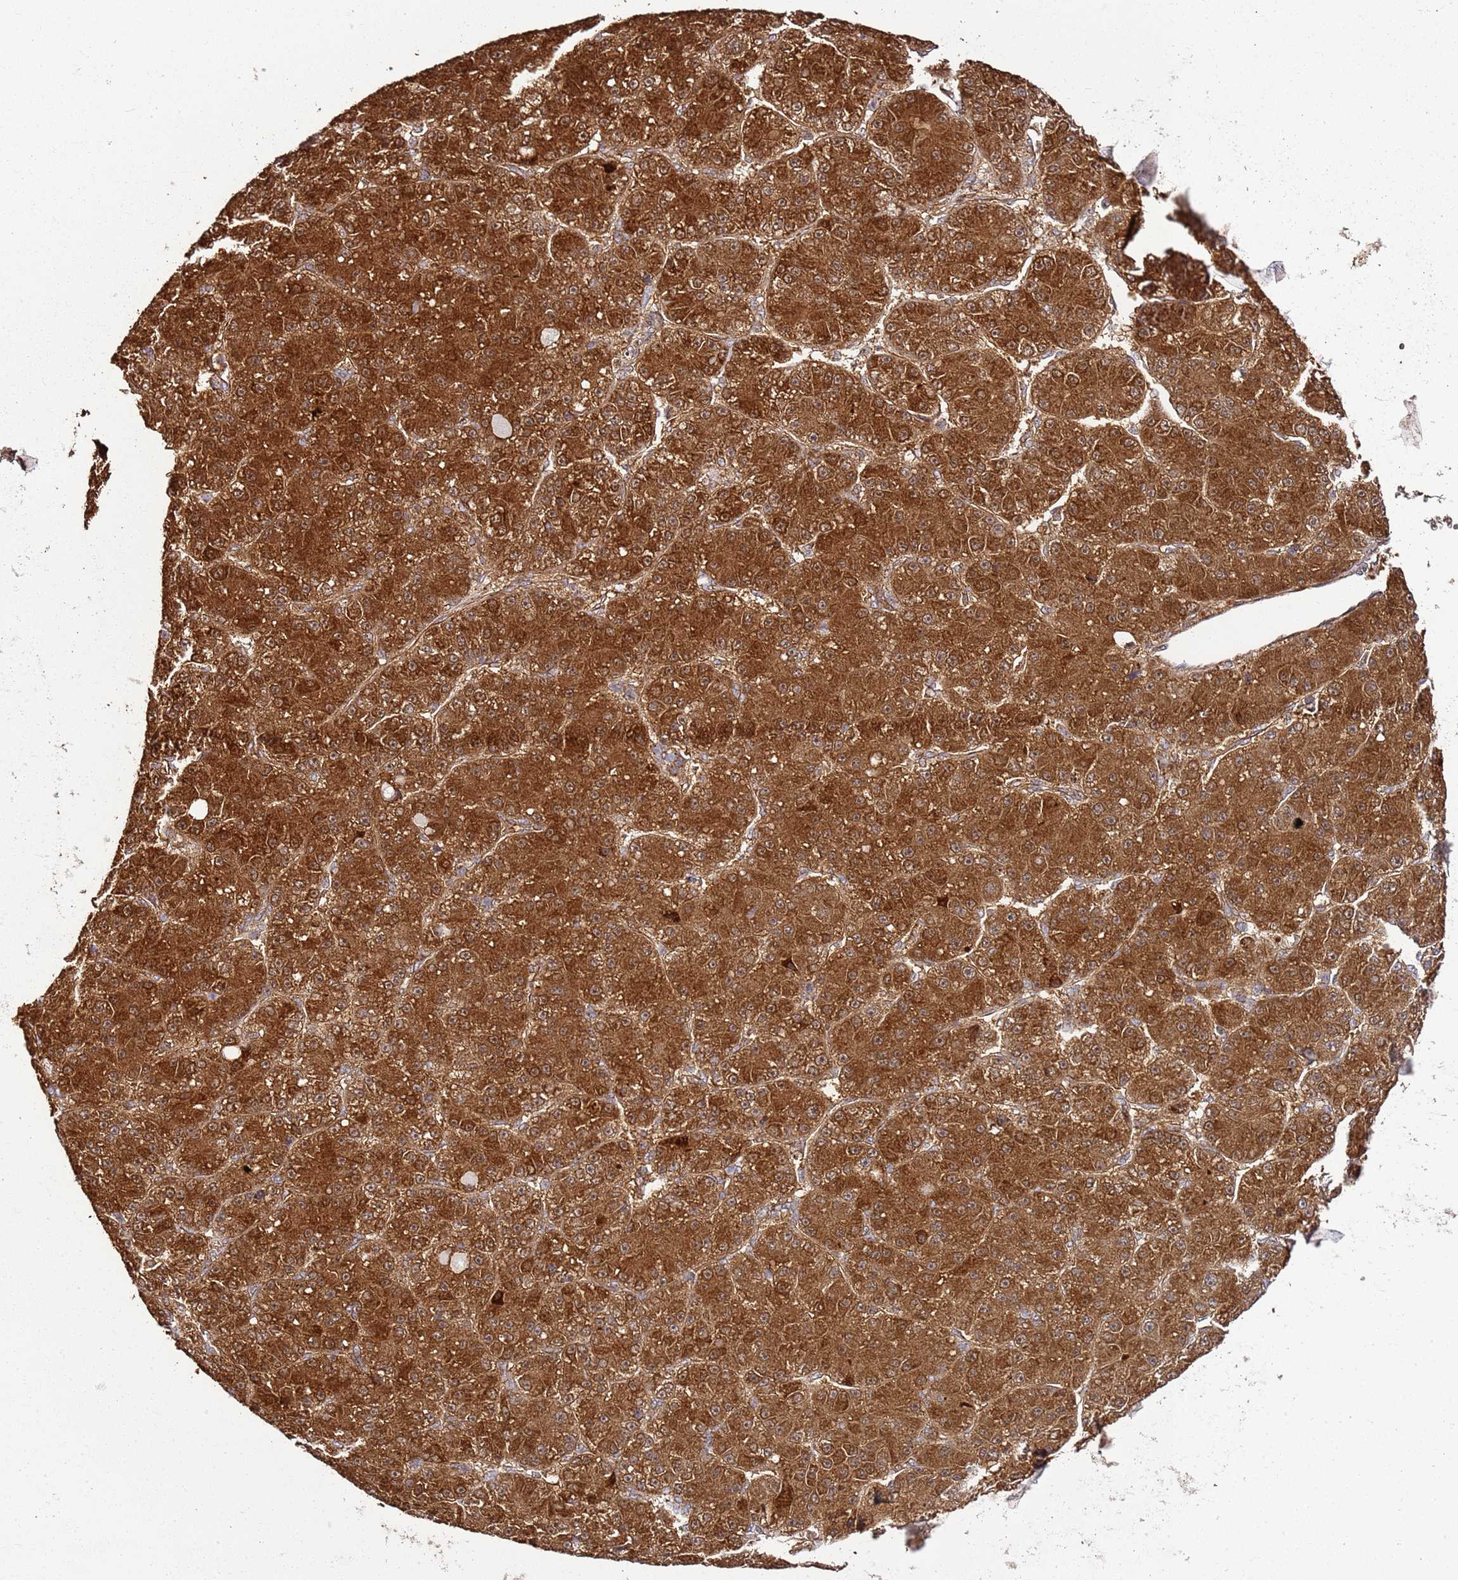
{"staining": {"intensity": "strong", "quantity": ">75%", "location": "cytoplasmic/membranous"}, "tissue": "liver cancer", "cell_type": "Tumor cells", "image_type": "cancer", "snomed": [{"axis": "morphology", "description": "Carcinoma, Hepatocellular, NOS"}, {"axis": "topography", "description": "Liver"}], "caption": "Protein staining reveals strong cytoplasmic/membranous expression in approximately >75% of tumor cells in liver cancer (hepatocellular carcinoma).", "gene": "TM2D2", "patient": {"sex": "male", "age": 67}}